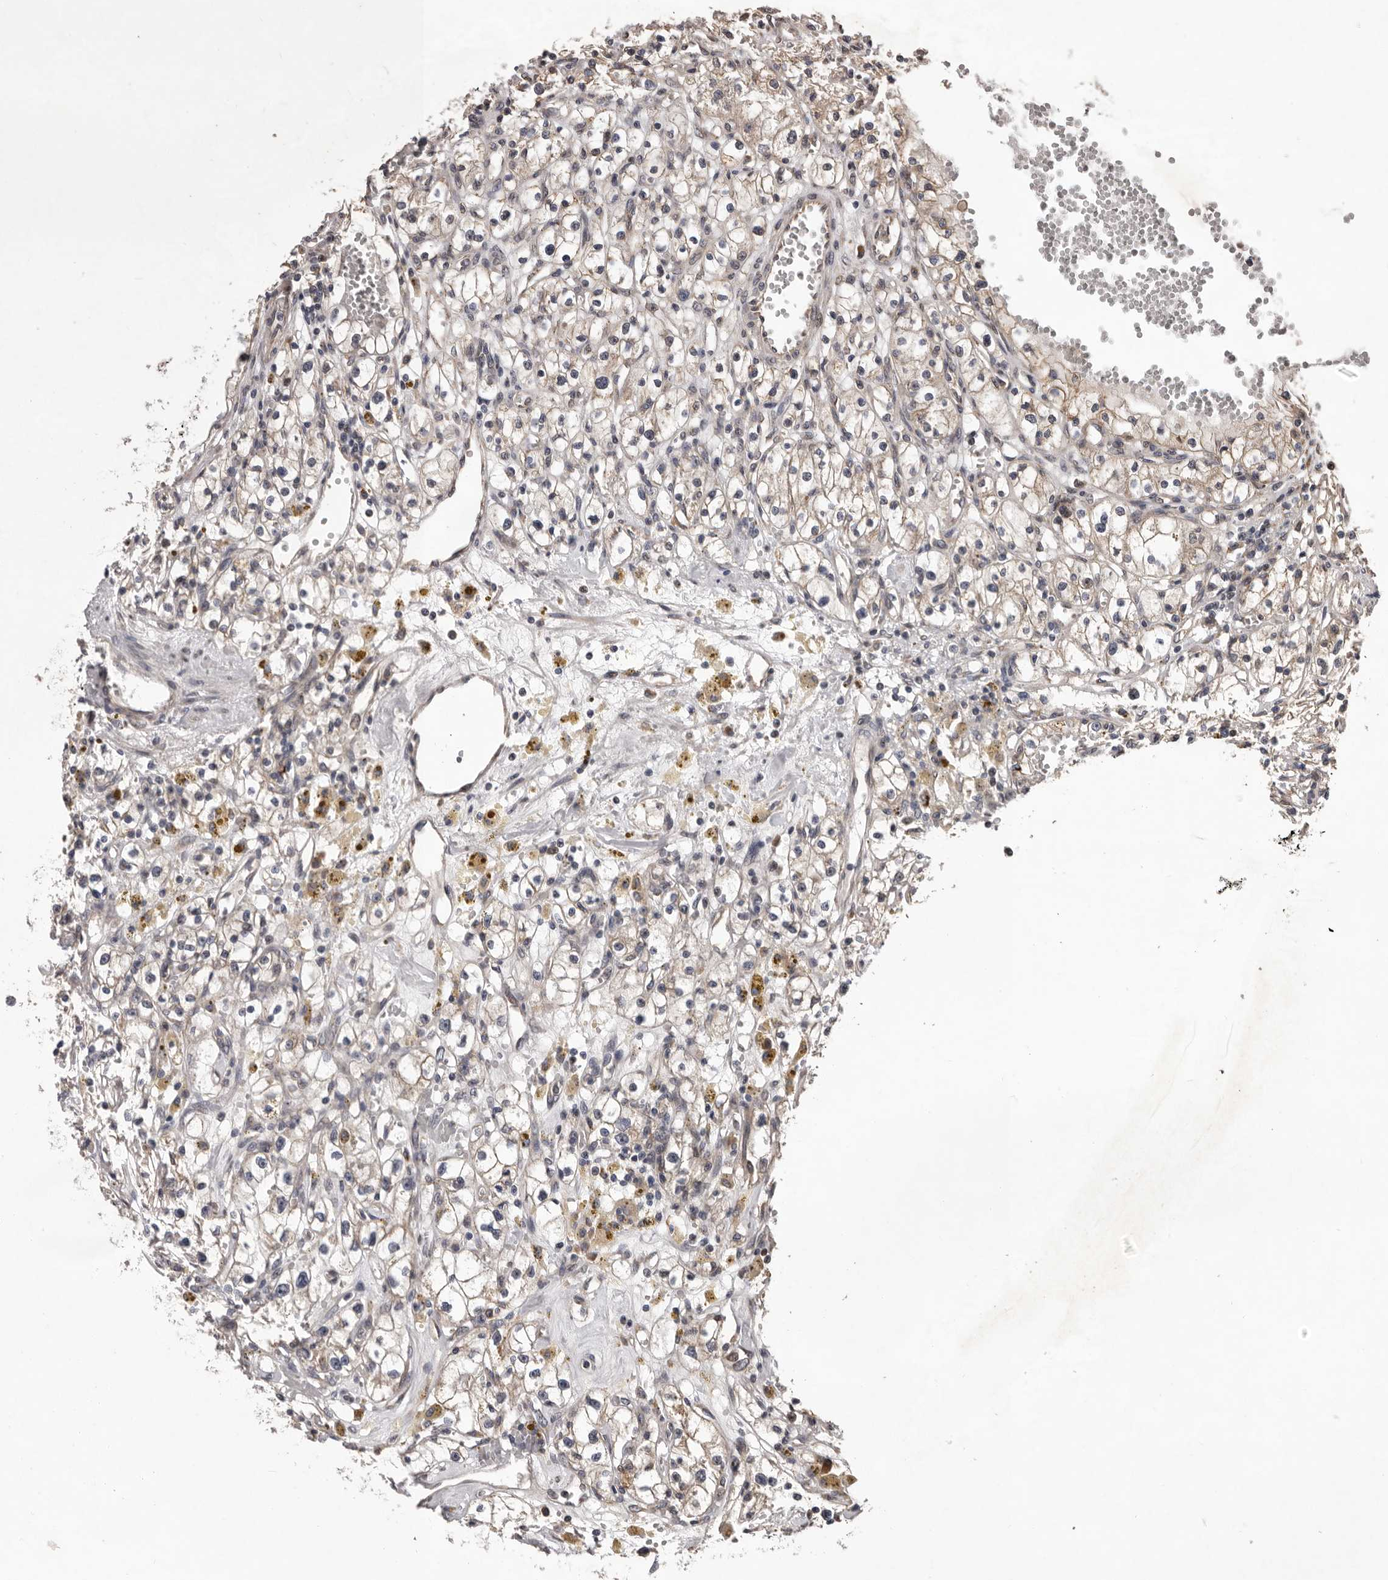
{"staining": {"intensity": "weak", "quantity": ">75%", "location": "cytoplasmic/membranous"}, "tissue": "renal cancer", "cell_type": "Tumor cells", "image_type": "cancer", "snomed": [{"axis": "morphology", "description": "Adenocarcinoma, NOS"}, {"axis": "topography", "description": "Kidney"}], "caption": "Adenocarcinoma (renal) tissue displays weak cytoplasmic/membranous expression in about >75% of tumor cells, visualized by immunohistochemistry.", "gene": "GADD45B", "patient": {"sex": "male", "age": 56}}